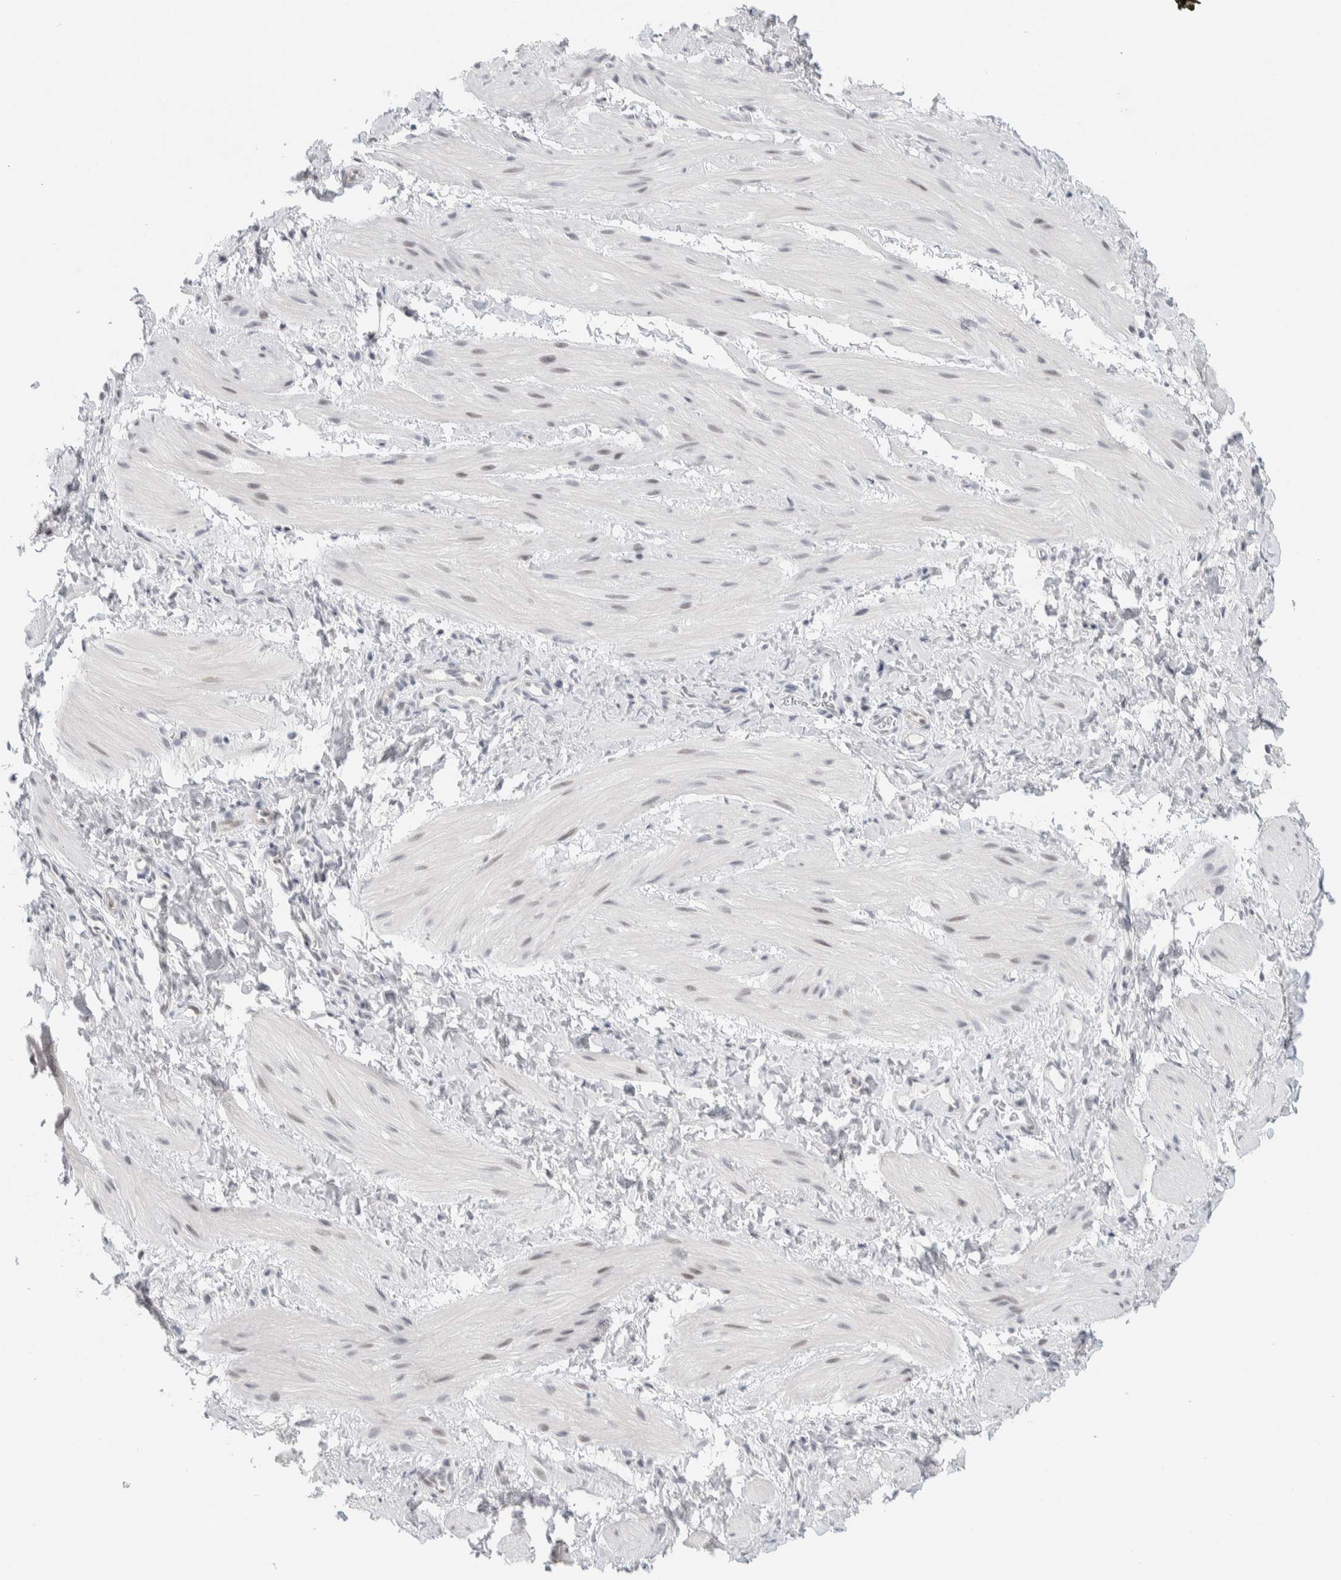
{"staining": {"intensity": "weak", "quantity": "25%-75%", "location": "nuclear"}, "tissue": "smooth muscle", "cell_type": "Smooth muscle cells", "image_type": "normal", "snomed": [{"axis": "morphology", "description": "Normal tissue, NOS"}, {"axis": "topography", "description": "Smooth muscle"}], "caption": "A low amount of weak nuclear expression is identified in about 25%-75% of smooth muscle cells in normal smooth muscle. (brown staining indicates protein expression, while blue staining denotes nuclei).", "gene": "CDH17", "patient": {"sex": "male", "age": 16}}